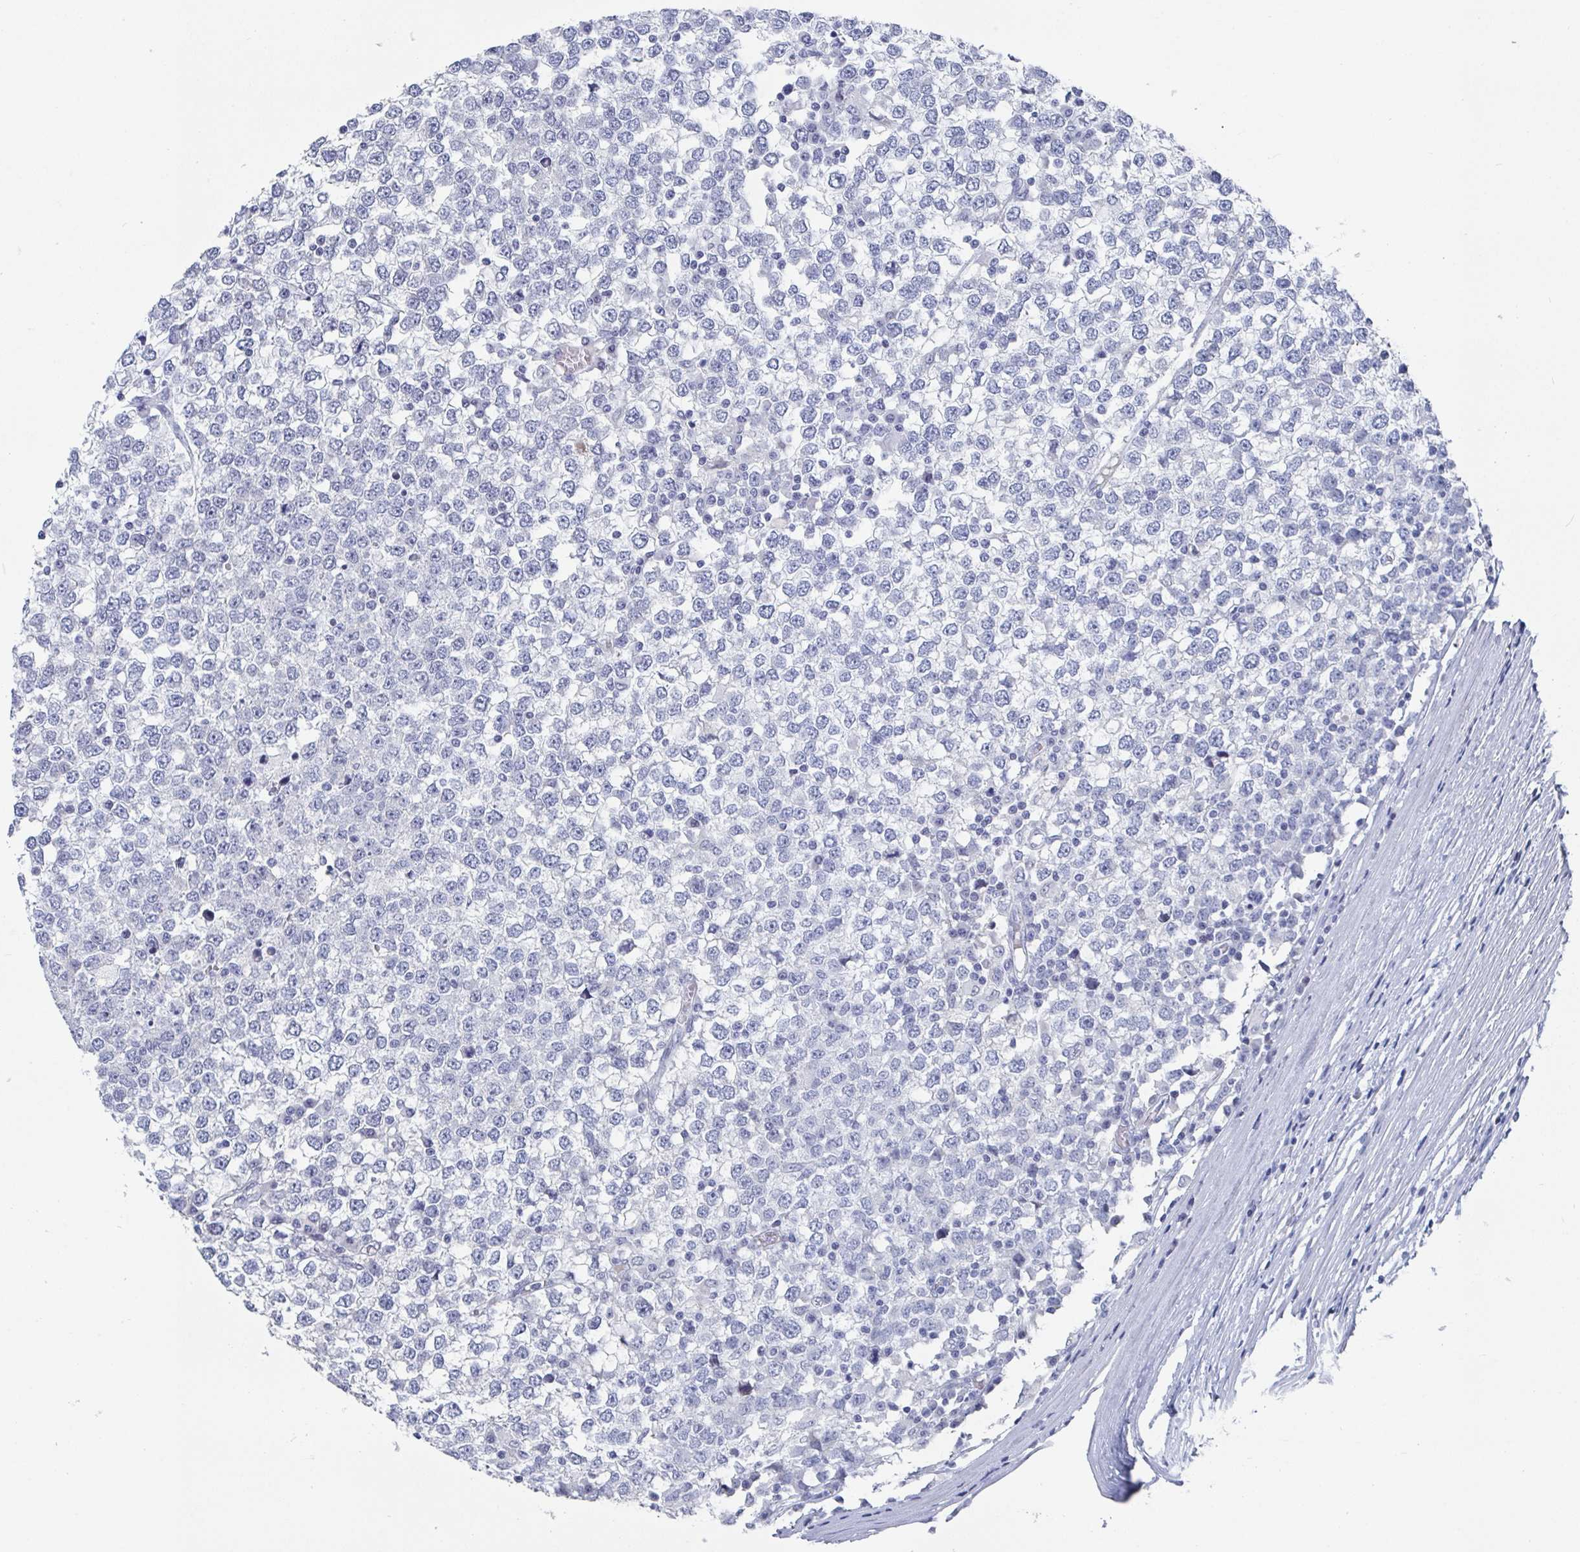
{"staining": {"intensity": "negative", "quantity": "none", "location": "none"}, "tissue": "testis cancer", "cell_type": "Tumor cells", "image_type": "cancer", "snomed": [{"axis": "morphology", "description": "Seminoma, NOS"}, {"axis": "topography", "description": "Testis"}], "caption": "High magnification brightfield microscopy of seminoma (testis) stained with DAB (brown) and counterstained with hematoxylin (blue): tumor cells show no significant expression.", "gene": "CAMKV", "patient": {"sex": "male", "age": 65}}